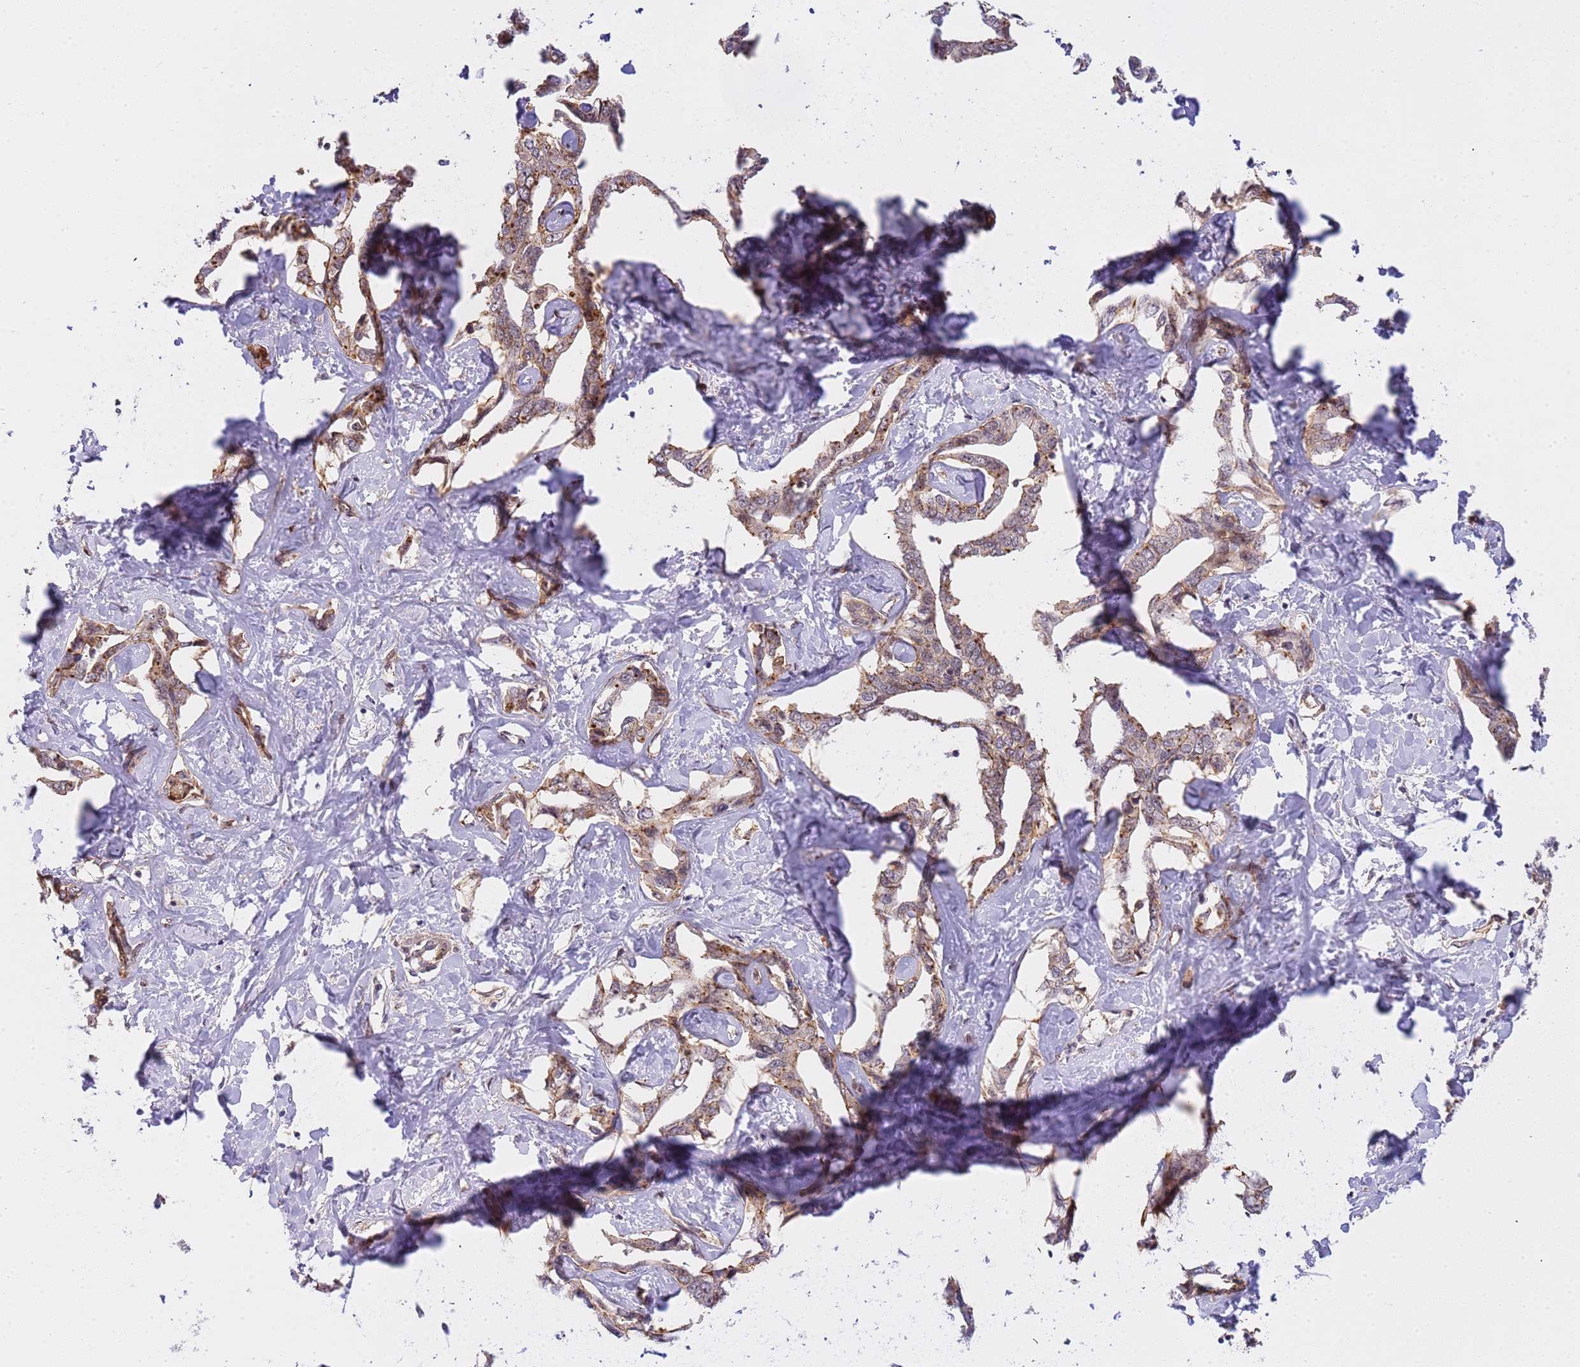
{"staining": {"intensity": "moderate", "quantity": "25%-75%", "location": "cytoplasmic/membranous"}, "tissue": "liver cancer", "cell_type": "Tumor cells", "image_type": "cancer", "snomed": [{"axis": "morphology", "description": "Cholangiocarcinoma"}, {"axis": "topography", "description": "Liver"}], "caption": "Liver cancer (cholangiocarcinoma) stained with DAB (3,3'-diaminobenzidine) immunohistochemistry (IHC) reveals medium levels of moderate cytoplasmic/membranous positivity in approximately 25%-75% of tumor cells.", "gene": "EMC2", "patient": {"sex": "male", "age": 59}}